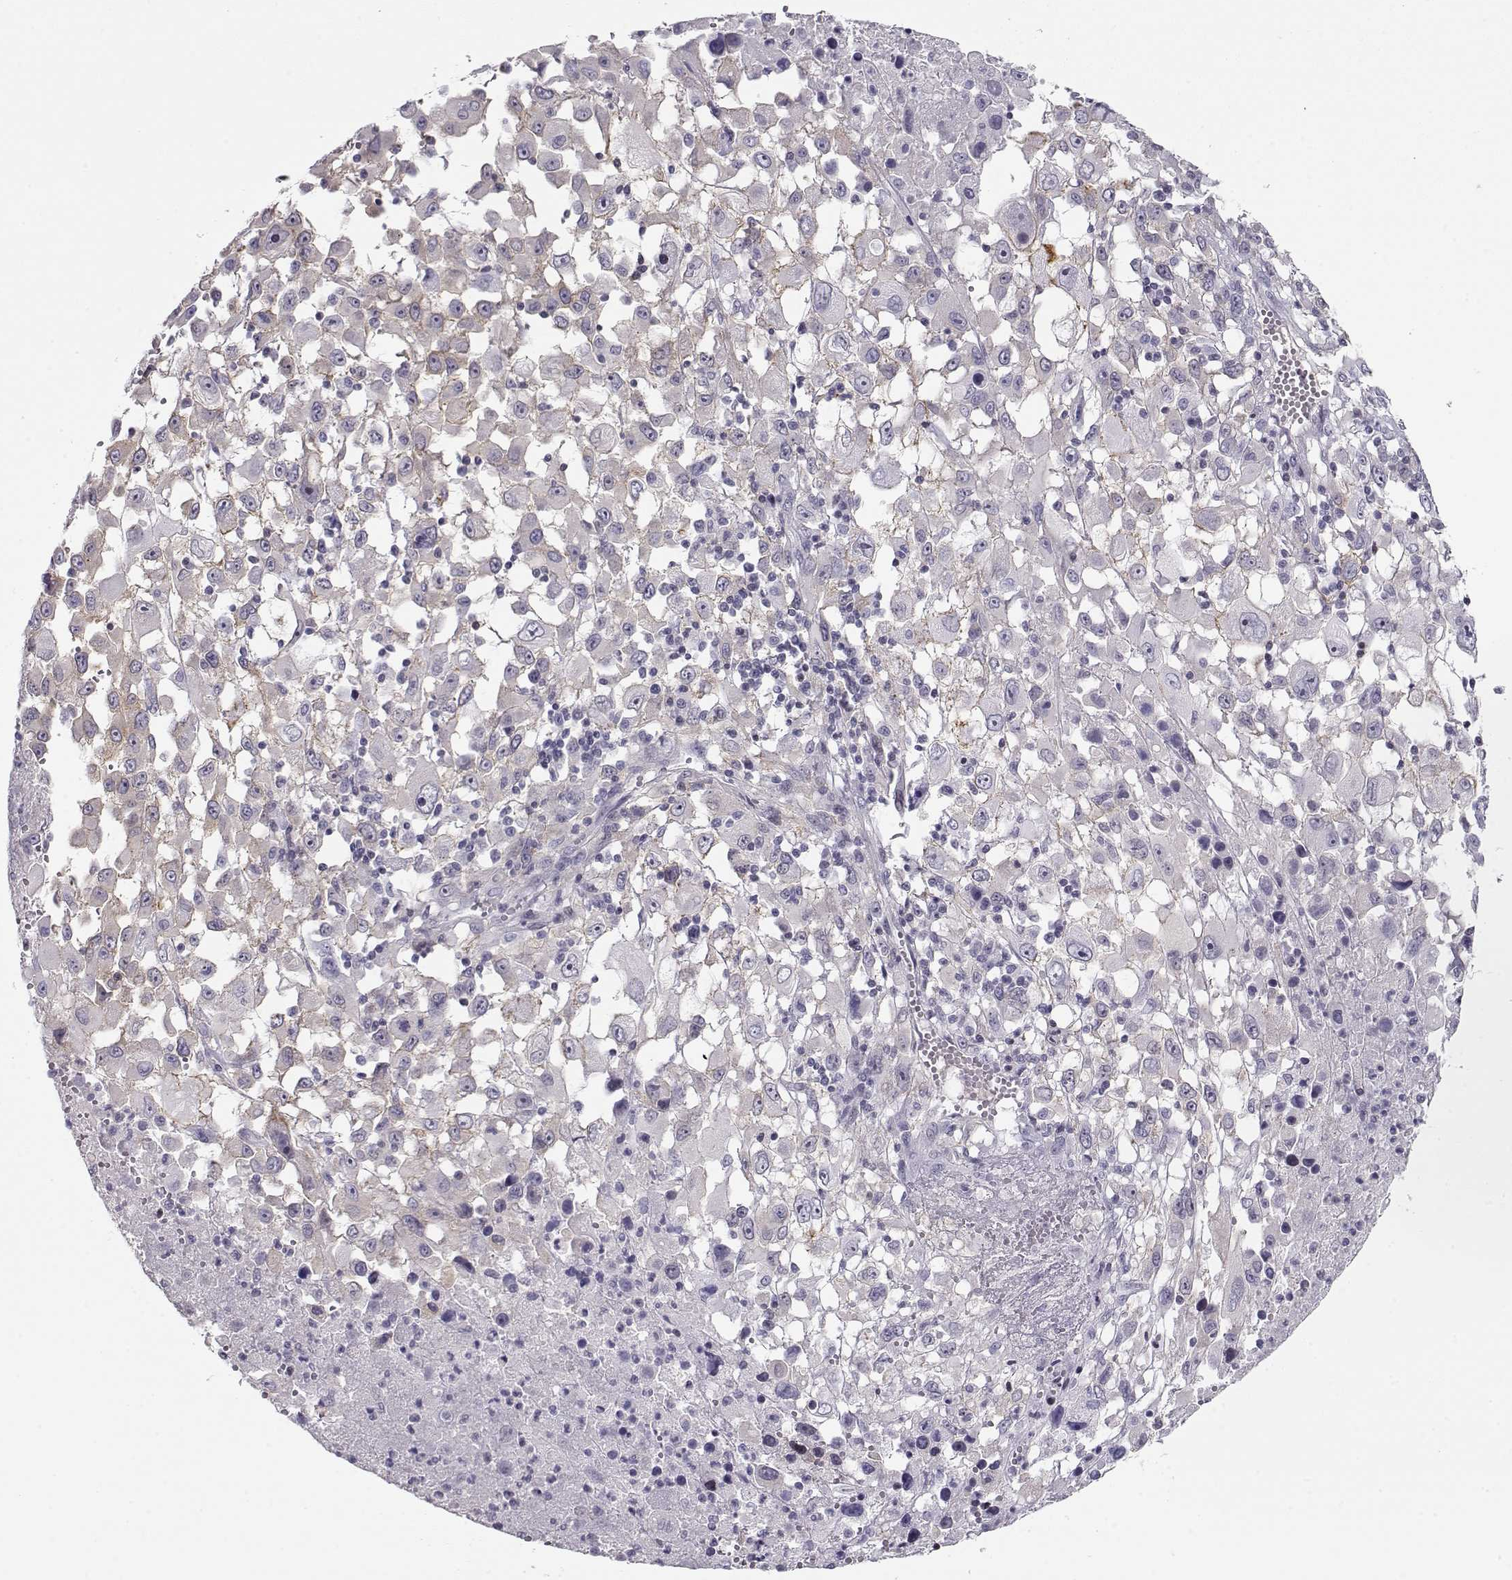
{"staining": {"intensity": "negative", "quantity": "none", "location": "none"}, "tissue": "melanoma", "cell_type": "Tumor cells", "image_type": "cancer", "snomed": [{"axis": "morphology", "description": "Malignant melanoma, Metastatic site"}, {"axis": "topography", "description": "Soft tissue"}], "caption": "A histopathology image of human malignant melanoma (metastatic site) is negative for staining in tumor cells.", "gene": "CRX", "patient": {"sex": "male", "age": 50}}